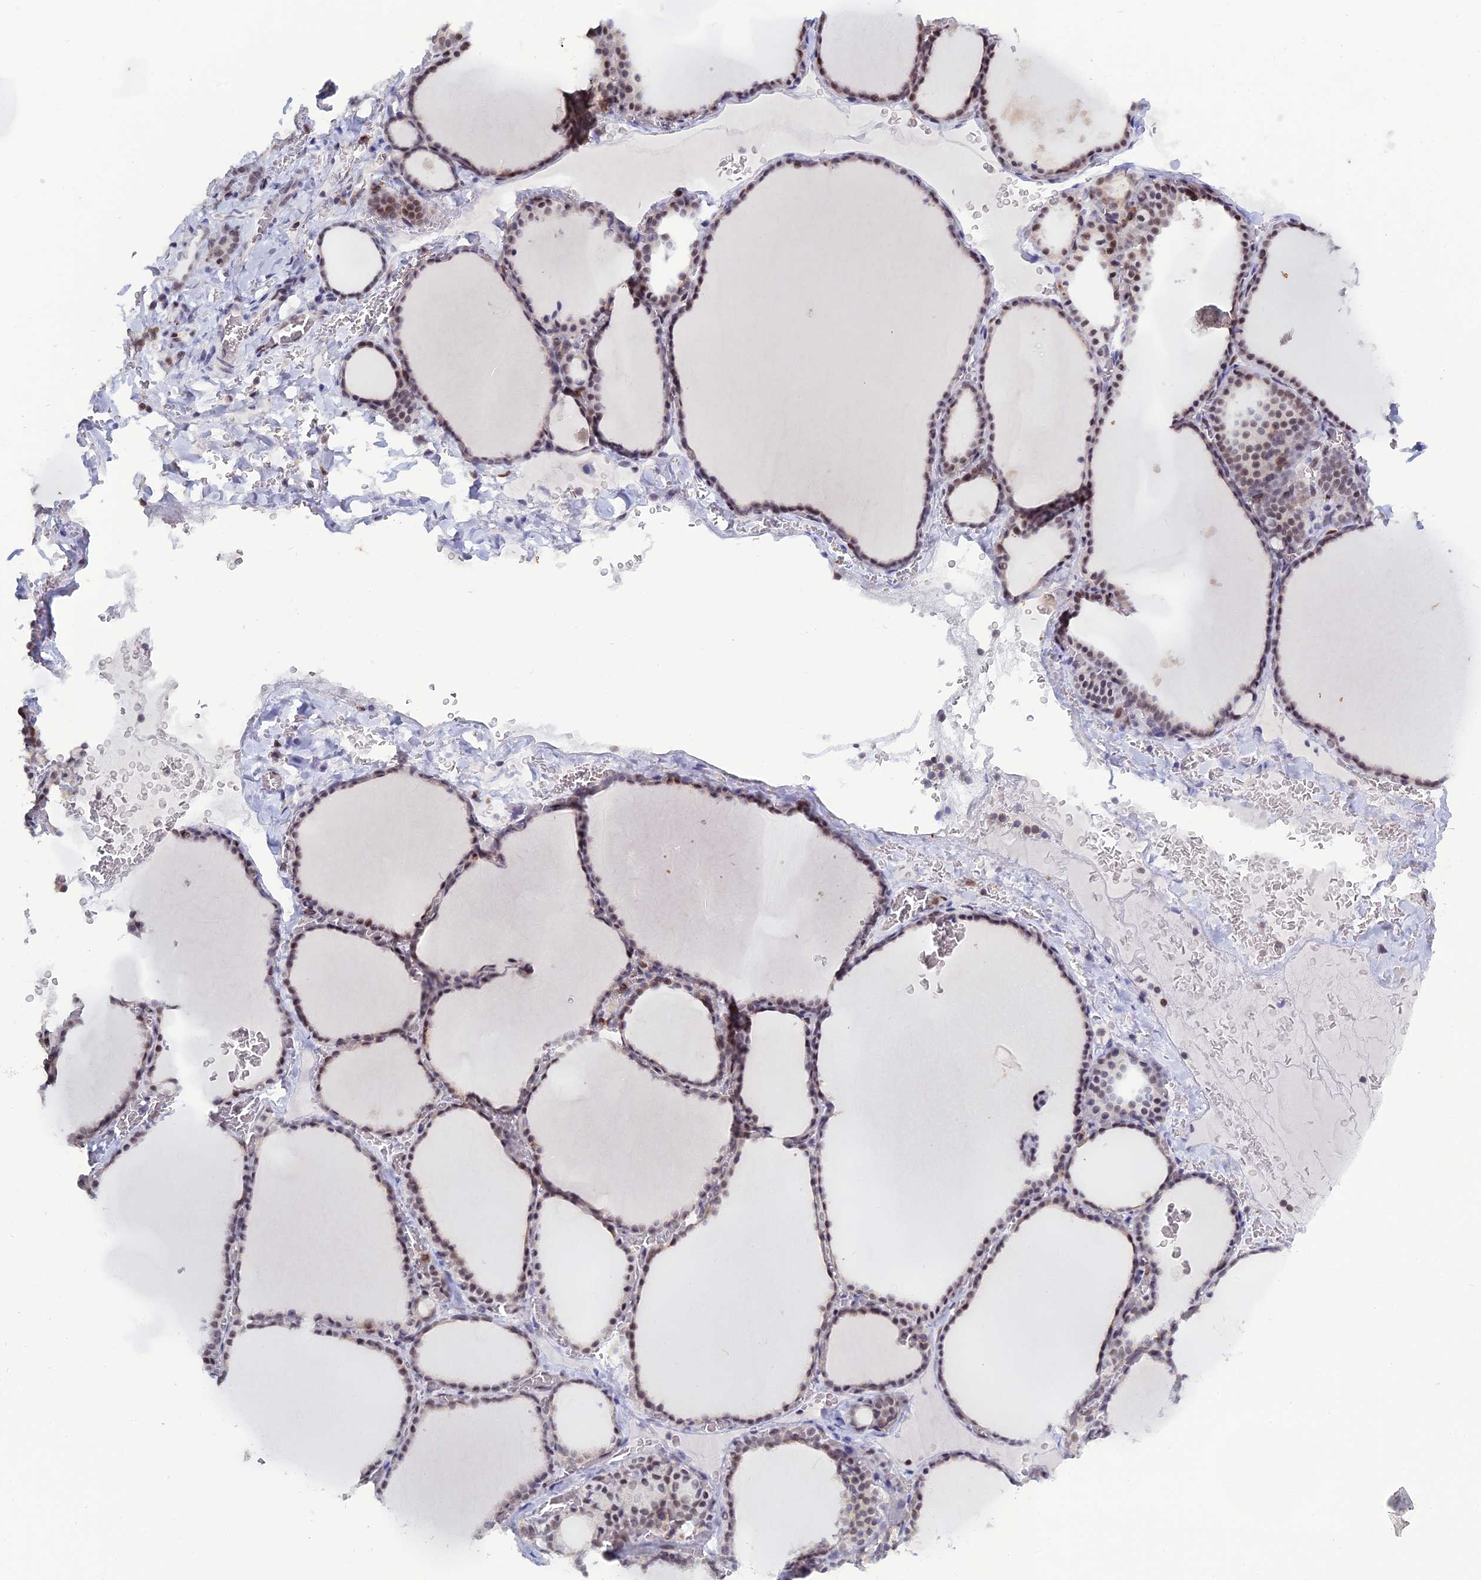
{"staining": {"intensity": "moderate", "quantity": "25%-75%", "location": "nuclear"}, "tissue": "thyroid gland", "cell_type": "Glandular cells", "image_type": "normal", "snomed": [{"axis": "morphology", "description": "Normal tissue, NOS"}, {"axis": "topography", "description": "Thyroid gland"}], "caption": "Thyroid gland was stained to show a protein in brown. There is medium levels of moderate nuclear staining in approximately 25%-75% of glandular cells. Using DAB (3,3'-diaminobenzidine) (brown) and hematoxylin (blue) stains, captured at high magnification using brightfield microscopy.", "gene": "NOL4L", "patient": {"sex": "female", "age": 39}}